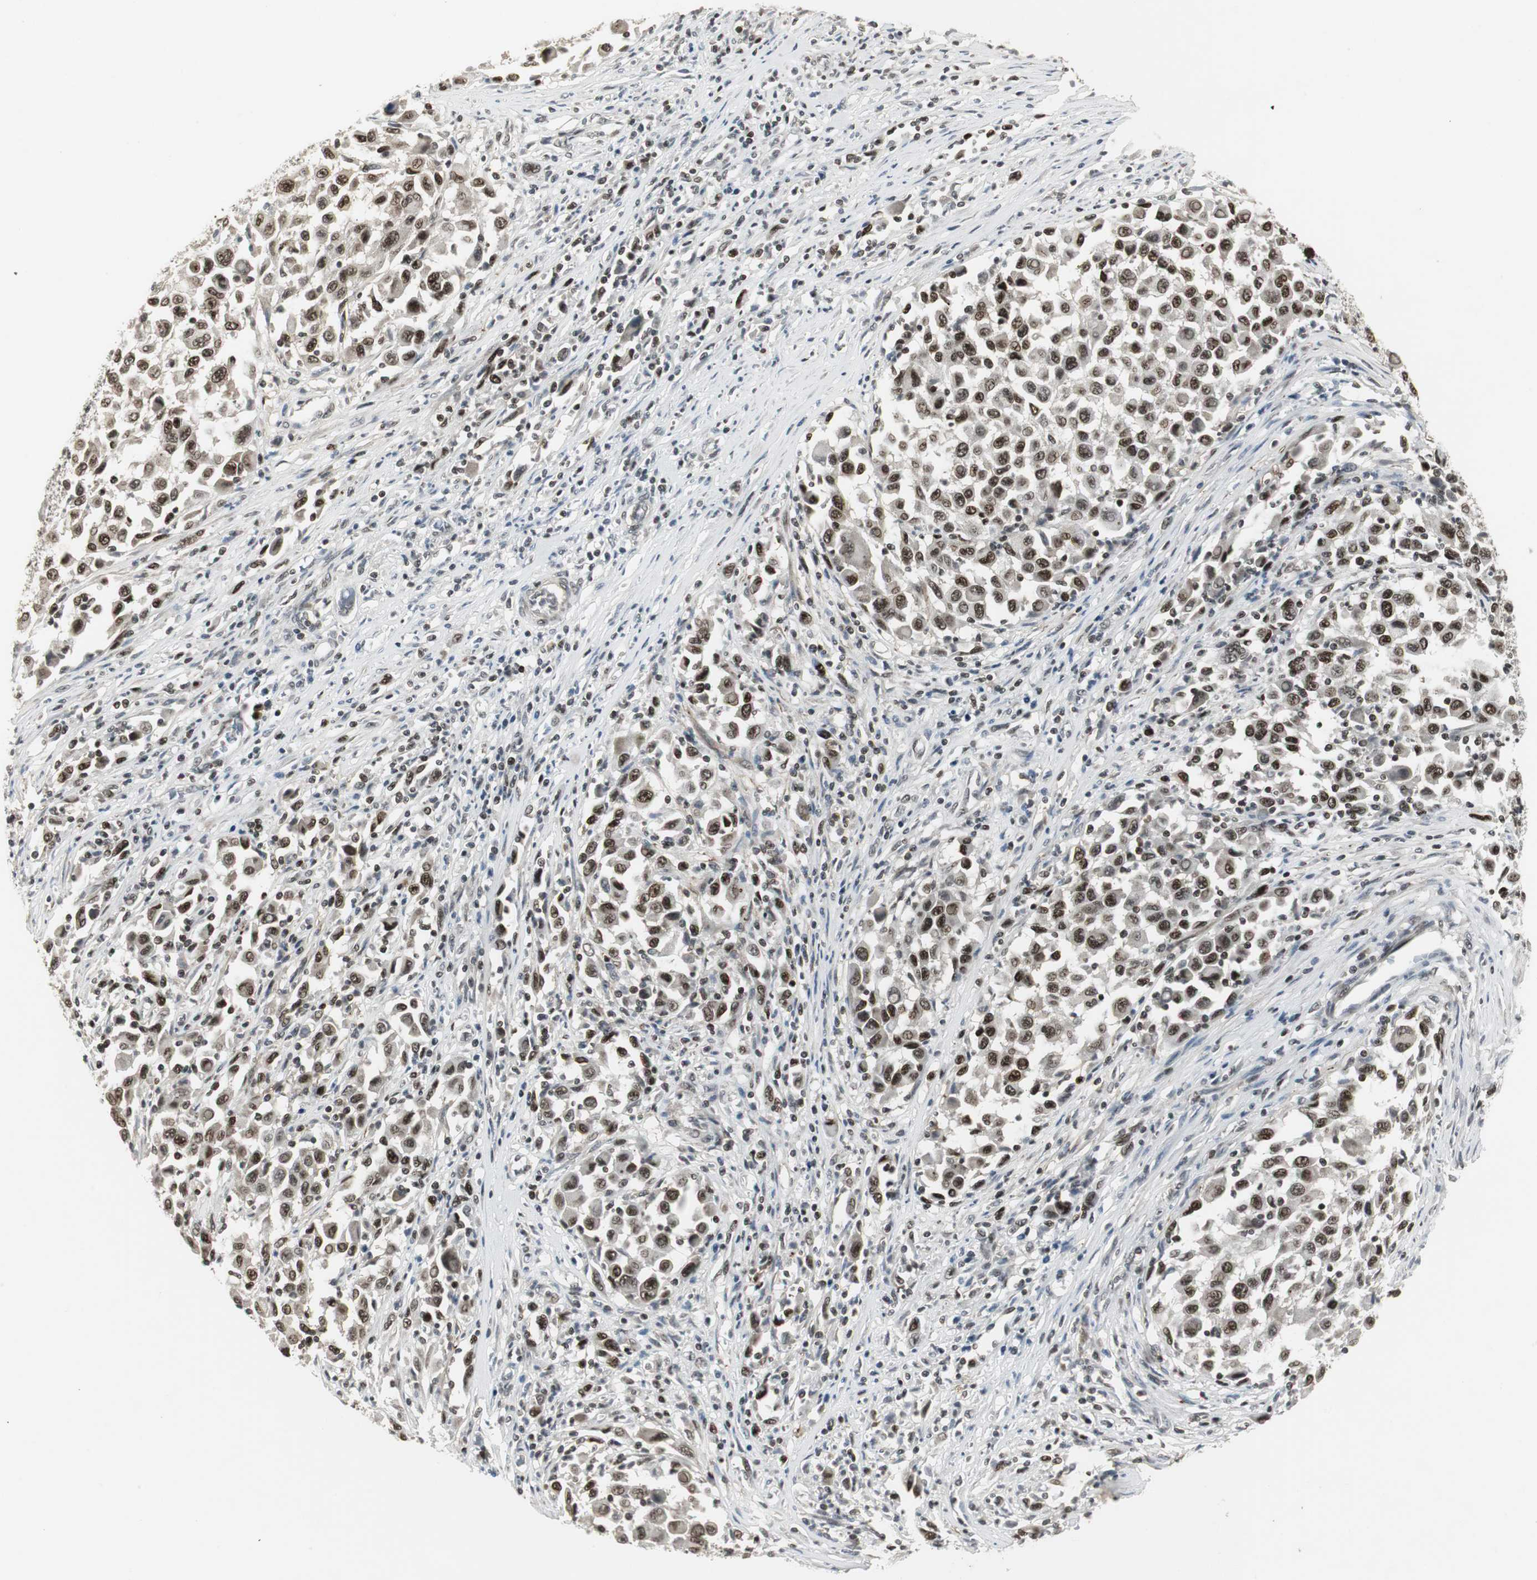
{"staining": {"intensity": "moderate", "quantity": ">75%", "location": "nuclear"}, "tissue": "melanoma", "cell_type": "Tumor cells", "image_type": "cancer", "snomed": [{"axis": "morphology", "description": "Malignant melanoma, Metastatic site"}, {"axis": "topography", "description": "Lymph node"}], "caption": "IHC of melanoma shows medium levels of moderate nuclear positivity in about >75% of tumor cells.", "gene": "MPG", "patient": {"sex": "male", "age": 61}}